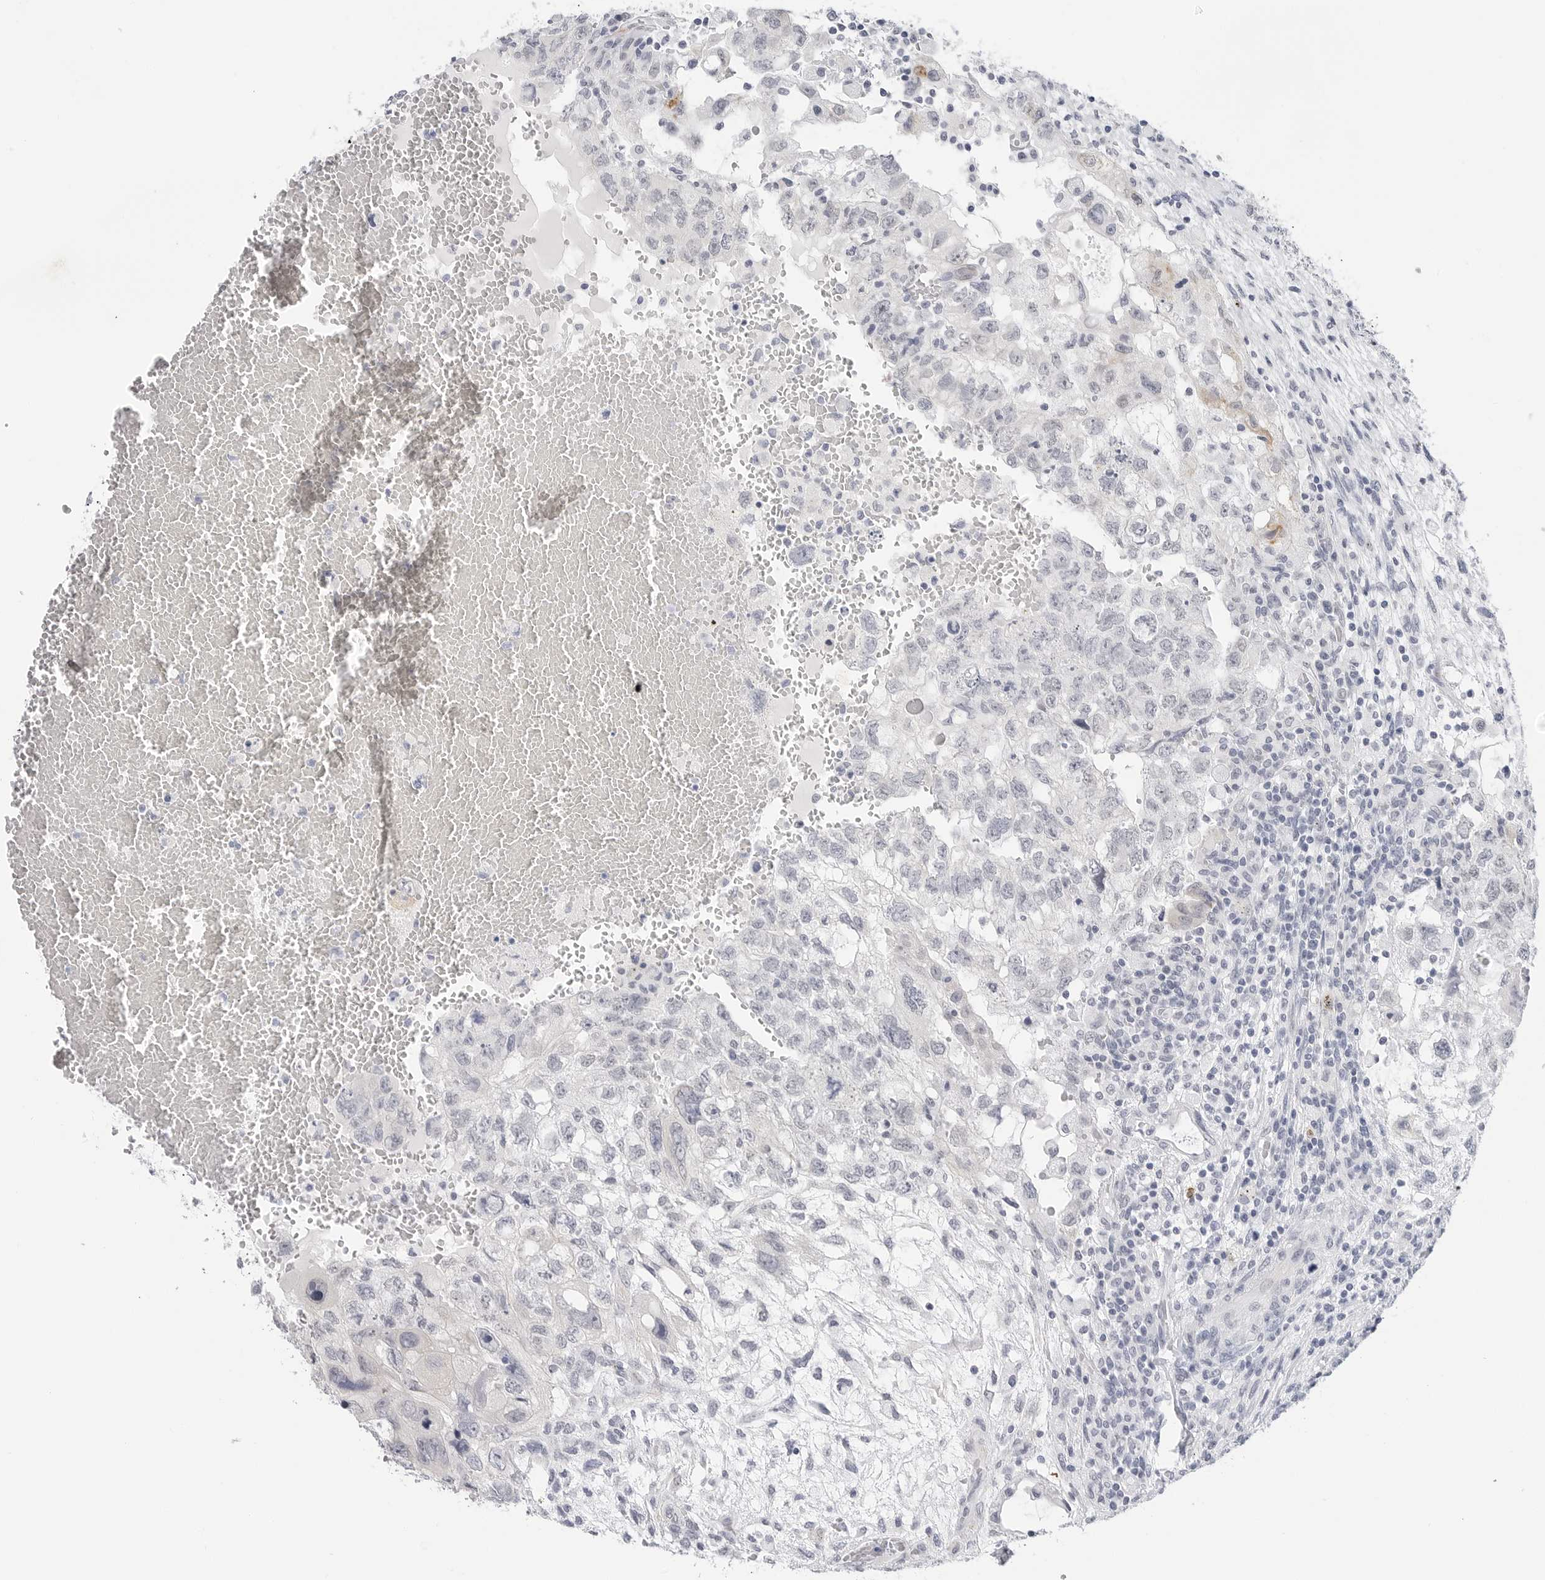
{"staining": {"intensity": "negative", "quantity": "none", "location": "none"}, "tissue": "testis cancer", "cell_type": "Tumor cells", "image_type": "cancer", "snomed": [{"axis": "morphology", "description": "Carcinoma, Embryonal, NOS"}, {"axis": "topography", "description": "Testis"}], "caption": "High power microscopy histopathology image of an IHC histopathology image of embryonal carcinoma (testis), revealing no significant expression in tumor cells.", "gene": "HSPB7", "patient": {"sex": "male", "age": 36}}